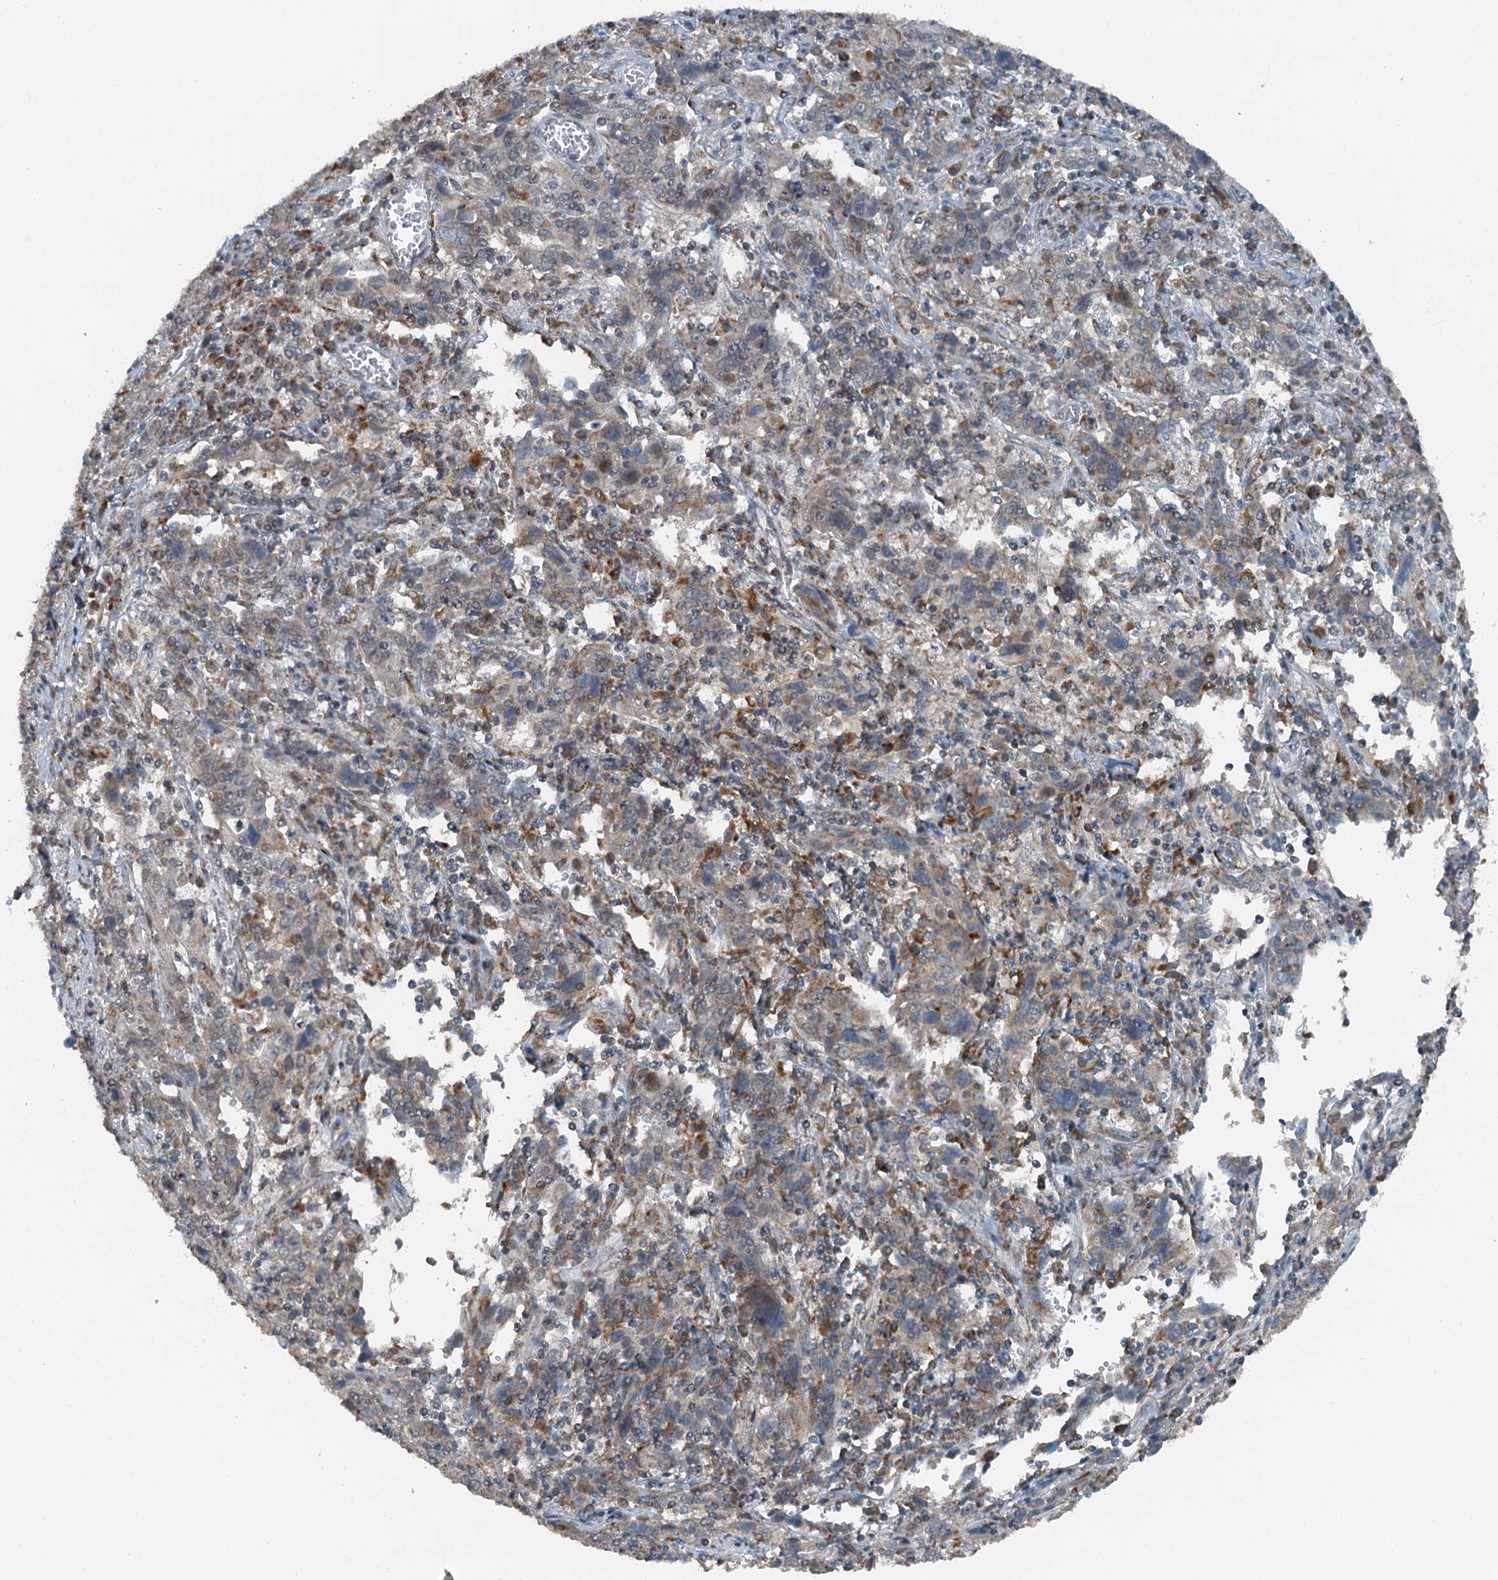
{"staining": {"intensity": "negative", "quantity": "none", "location": "none"}, "tissue": "cervical cancer", "cell_type": "Tumor cells", "image_type": "cancer", "snomed": [{"axis": "morphology", "description": "Squamous cell carcinoma, NOS"}, {"axis": "topography", "description": "Cervix"}], "caption": "DAB immunohistochemical staining of cervical cancer shows no significant positivity in tumor cells.", "gene": "BMERB1", "patient": {"sex": "female", "age": 46}}